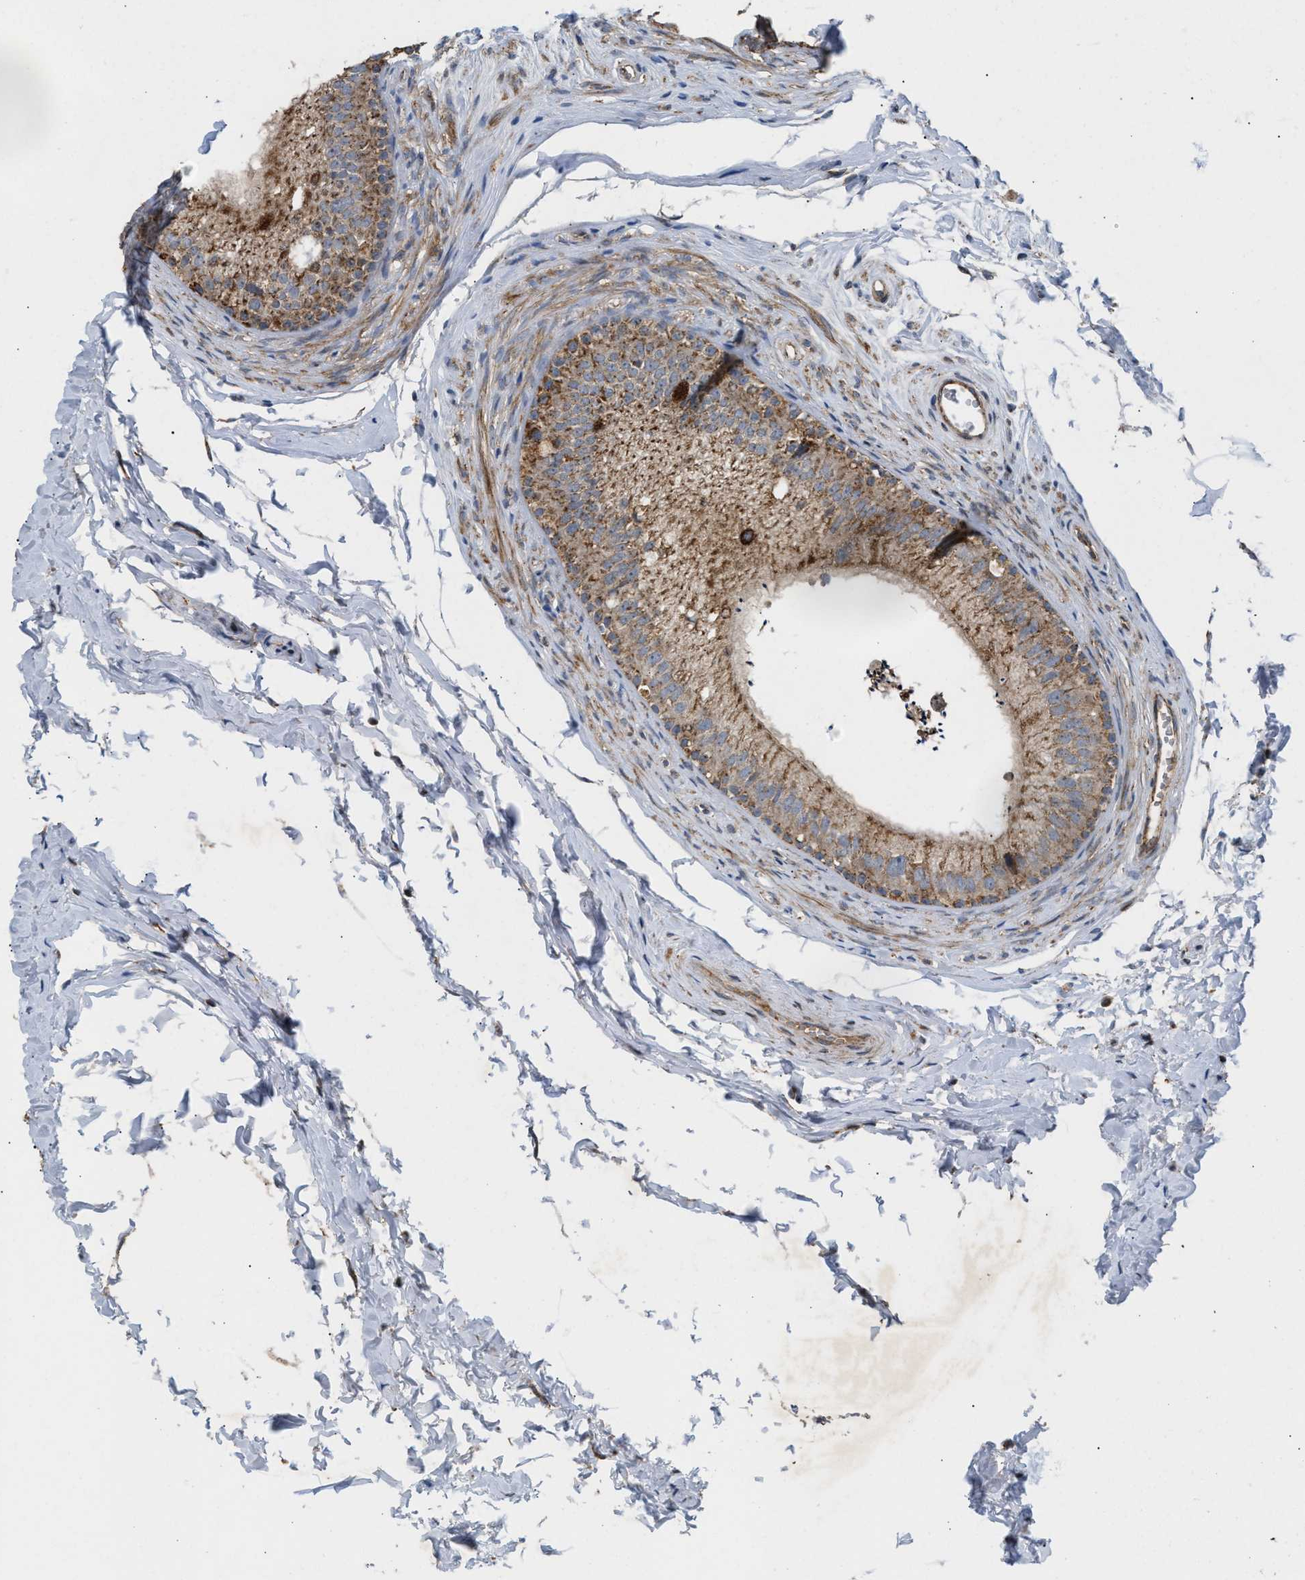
{"staining": {"intensity": "moderate", "quantity": ">75%", "location": "cytoplasmic/membranous"}, "tissue": "epididymis", "cell_type": "Glandular cells", "image_type": "normal", "snomed": [{"axis": "morphology", "description": "Normal tissue, NOS"}, {"axis": "topography", "description": "Epididymis"}], "caption": "Epididymis stained with DAB immunohistochemistry (IHC) demonstrates medium levels of moderate cytoplasmic/membranous expression in about >75% of glandular cells.", "gene": "TACO1", "patient": {"sex": "male", "age": 56}}